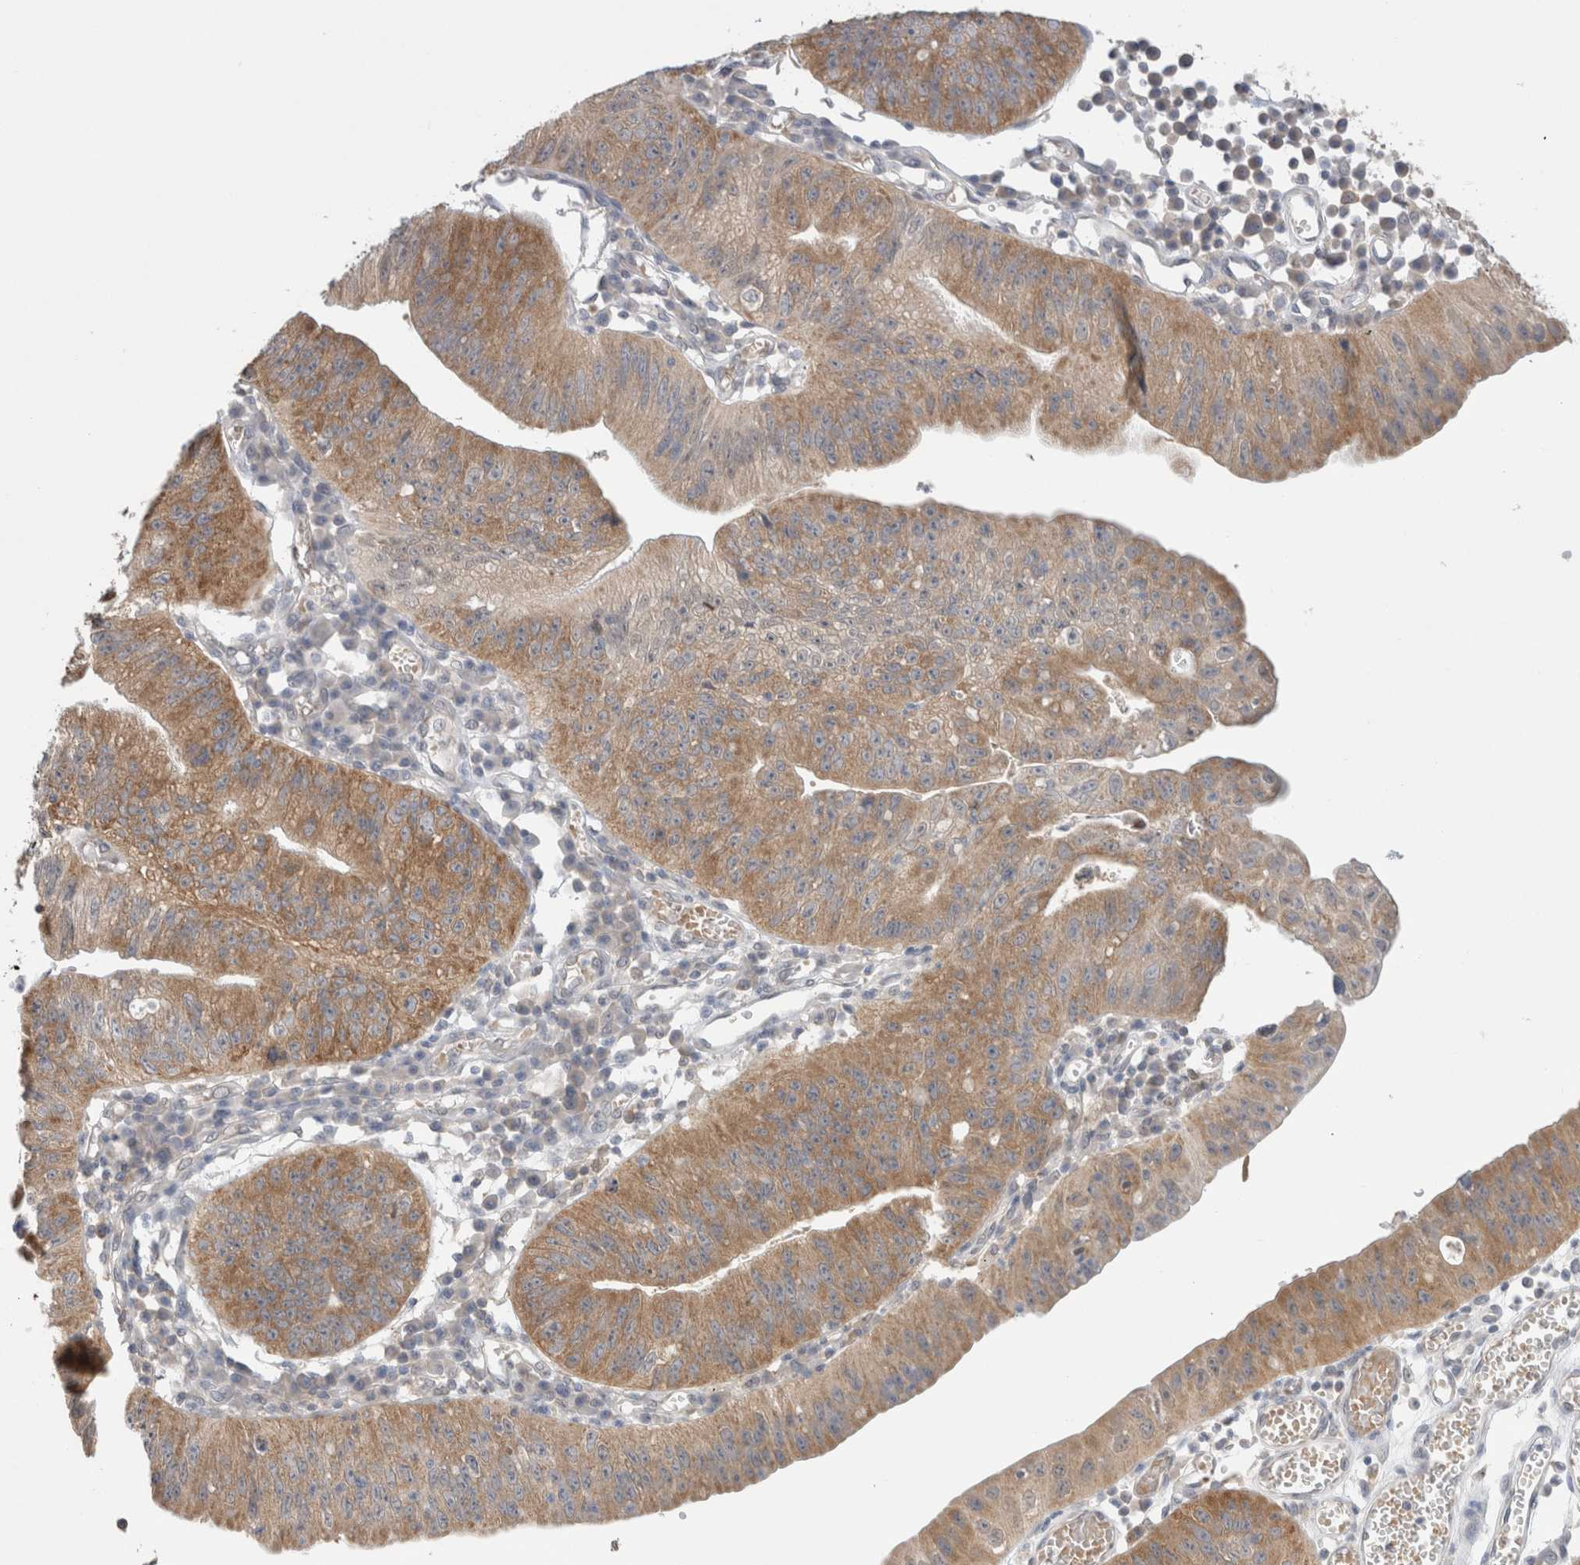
{"staining": {"intensity": "moderate", "quantity": ">75%", "location": "cytoplasmic/membranous"}, "tissue": "stomach cancer", "cell_type": "Tumor cells", "image_type": "cancer", "snomed": [{"axis": "morphology", "description": "Adenocarcinoma, NOS"}, {"axis": "topography", "description": "Stomach"}], "caption": "A photomicrograph of human adenocarcinoma (stomach) stained for a protein reveals moderate cytoplasmic/membranous brown staining in tumor cells.", "gene": "NDOR1", "patient": {"sex": "male", "age": 59}}